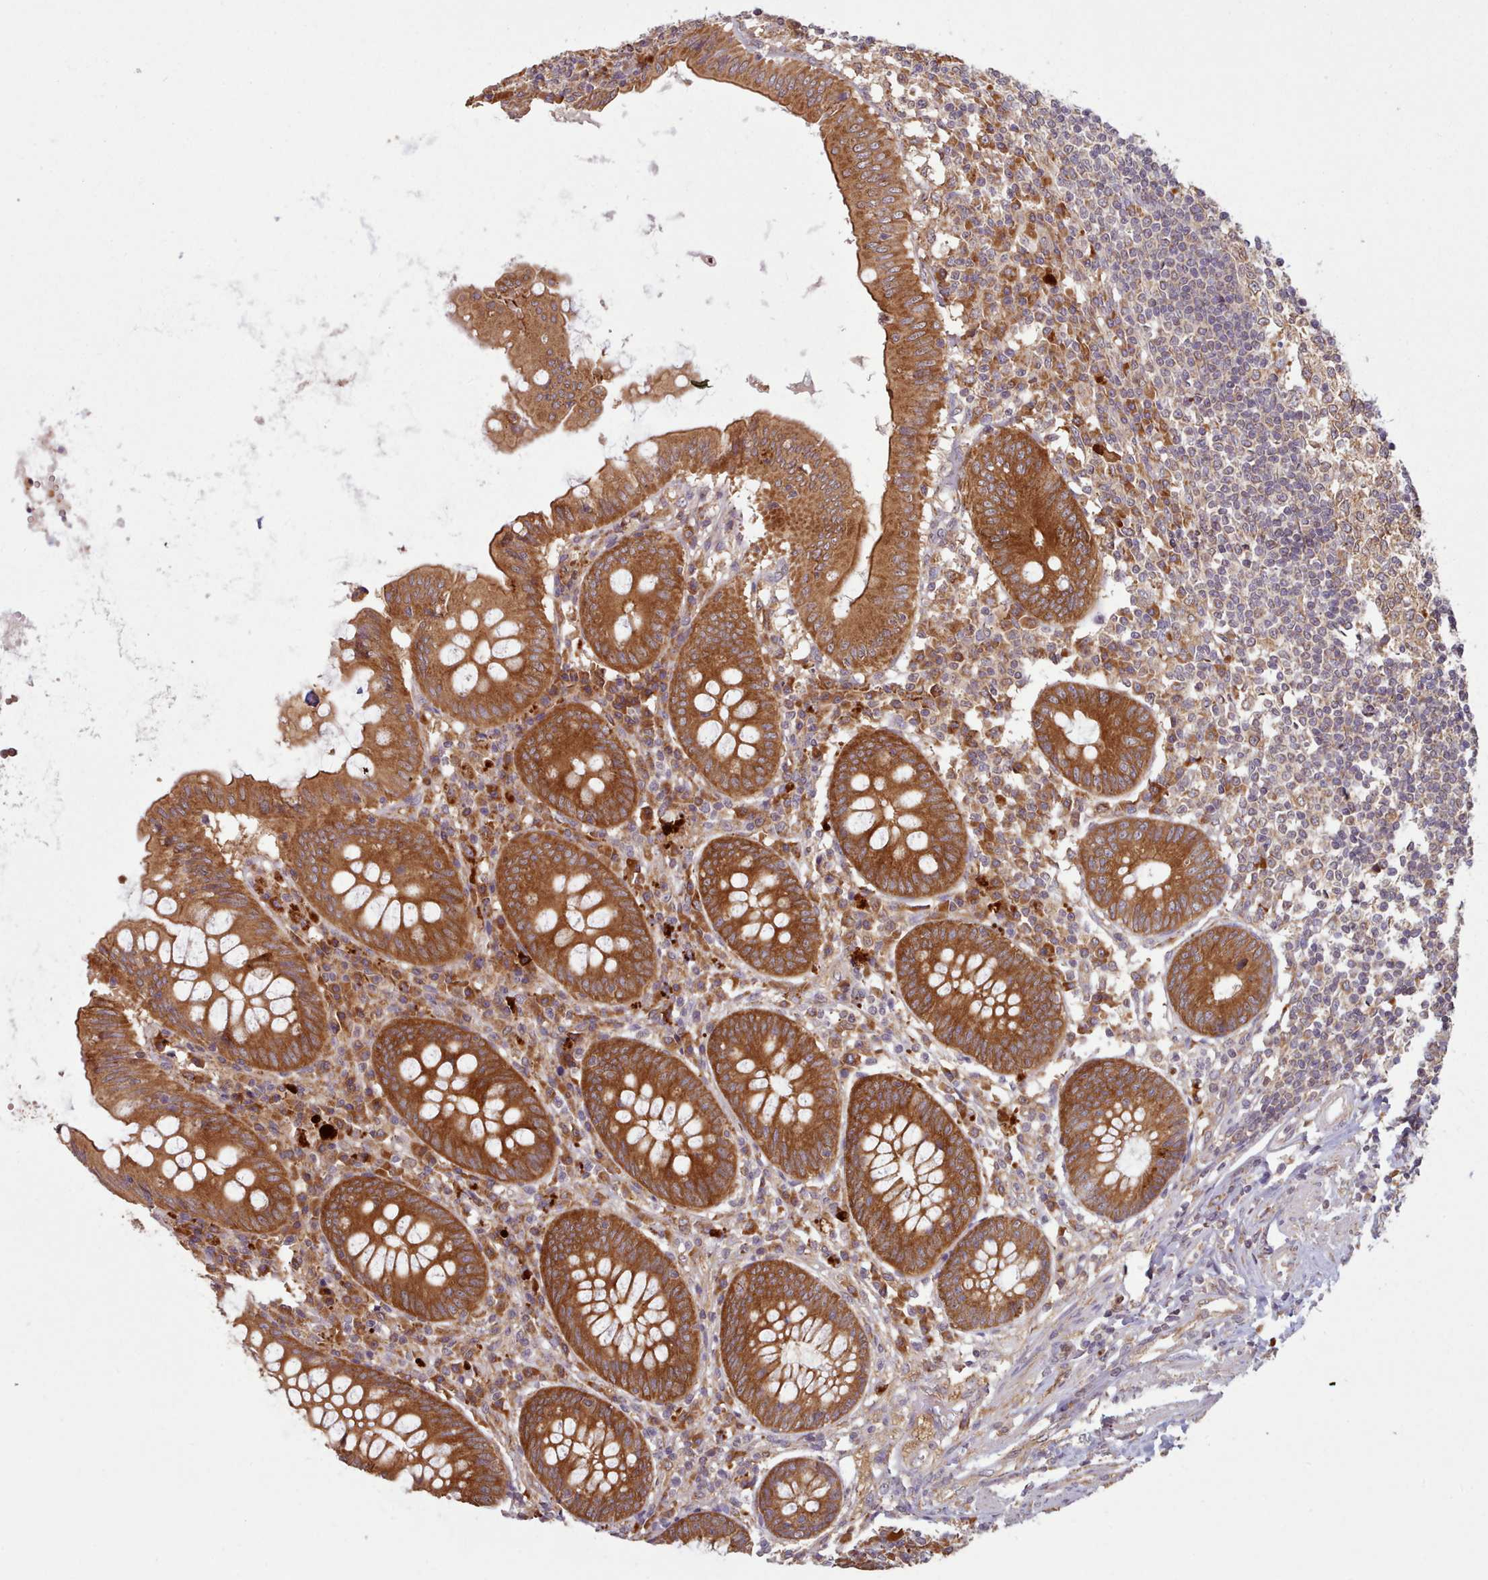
{"staining": {"intensity": "strong", "quantity": ">75%", "location": "cytoplasmic/membranous"}, "tissue": "appendix", "cell_type": "Glandular cells", "image_type": "normal", "snomed": [{"axis": "morphology", "description": "Normal tissue, NOS"}, {"axis": "topography", "description": "Appendix"}], "caption": "A histopathology image showing strong cytoplasmic/membranous positivity in about >75% of glandular cells in normal appendix, as visualized by brown immunohistochemical staining.", "gene": "CRYBG1", "patient": {"sex": "female", "age": 54}}